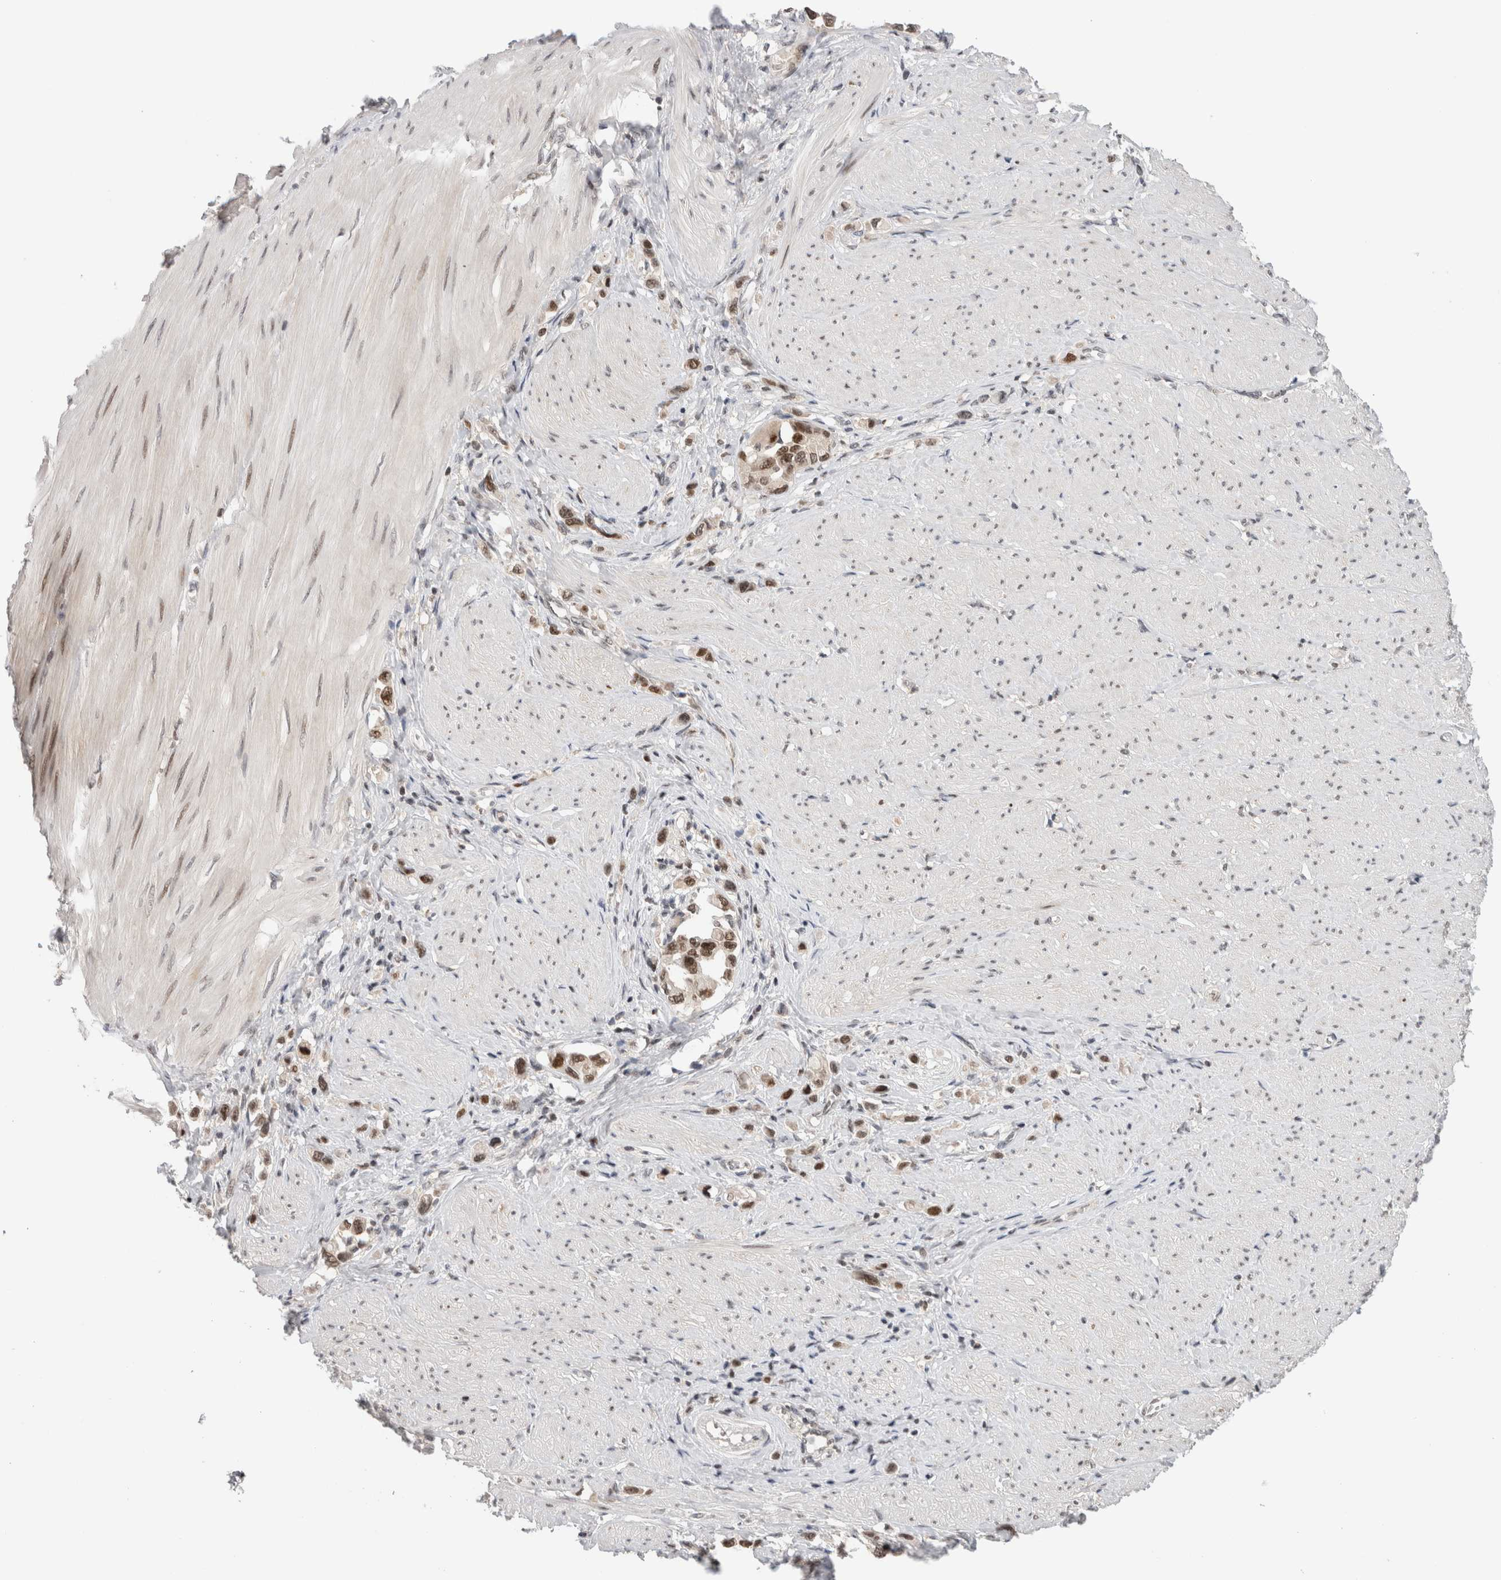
{"staining": {"intensity": "moderate", "quantity": ">75%", "location": "nuclear"}, "tissue": "stomach cancer", "cell_type": "Tumor cells", "image_type": "cancer", "snomed": [{"axis": "morphology", "description": "Adenocarcinoma, NOS"}, {"axis": "topography", "description": "Stomach"}], "caption": "This micrograph displays immunohistochemistry (IHC) staining of human stomach adenocarcinoma, with medium moderate nuclear positivity in approximately >75% of tumor cells.", "gene": "ZNF521", "patient": {"sex": "female", "age": 65}}